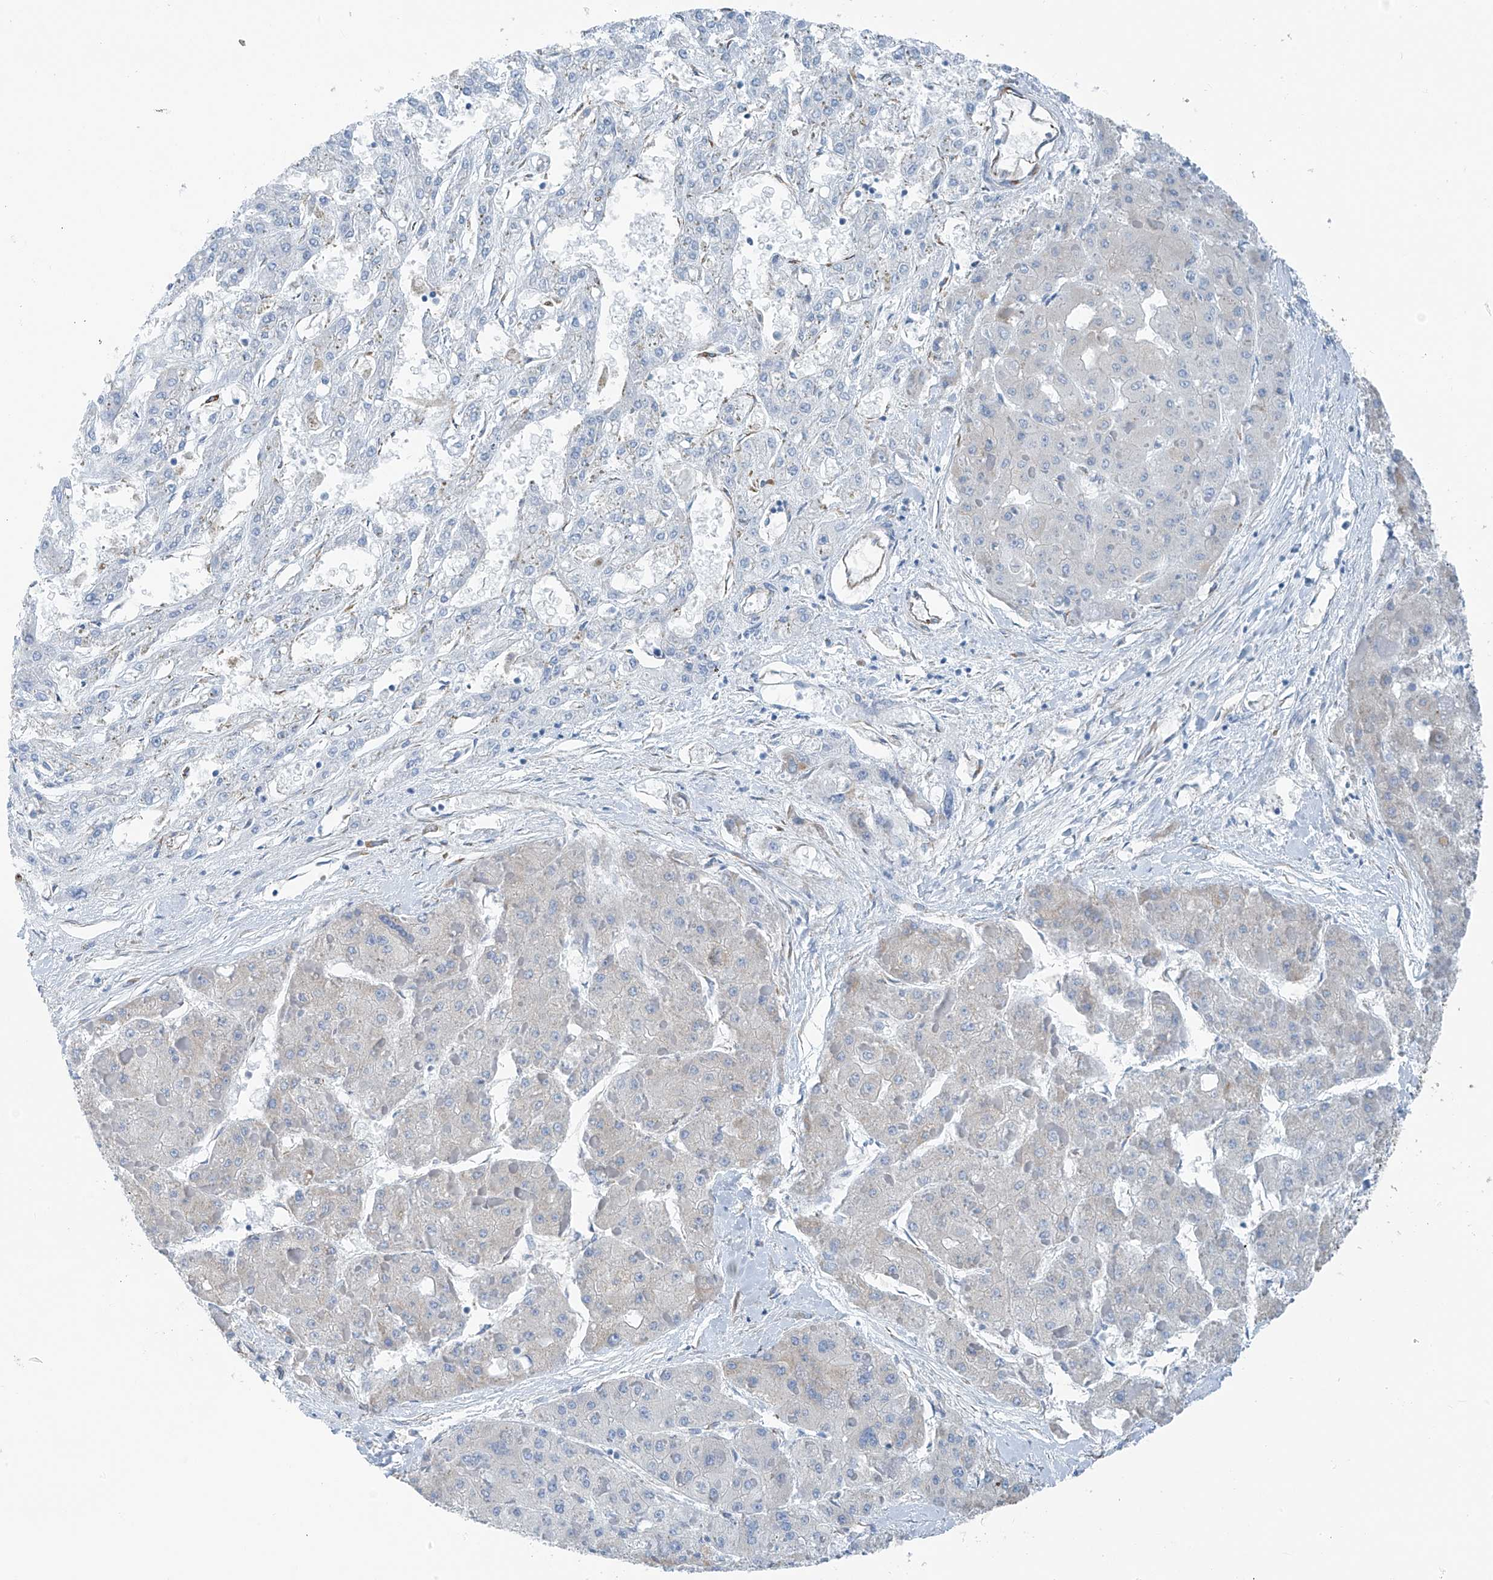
{"staining": {"intensity": "negative", "quantity": "none", "location": "none"}, "tissue": "liver cancer", "cell_type": "Tumor cells", "image_type": "cancer", "snomed": [{"axis": "morphology", "description": "Carcinoma, Hepatocellular, NOS"}, {"axis": "topography", "description": "Liver"}], "caption": "Immunohistochemical staining of human liver hepatocellular carcinoma displays no significant expression in tumor cells.", "gene": "RCN2", "patient": {"sex": "female", "age": 73}}